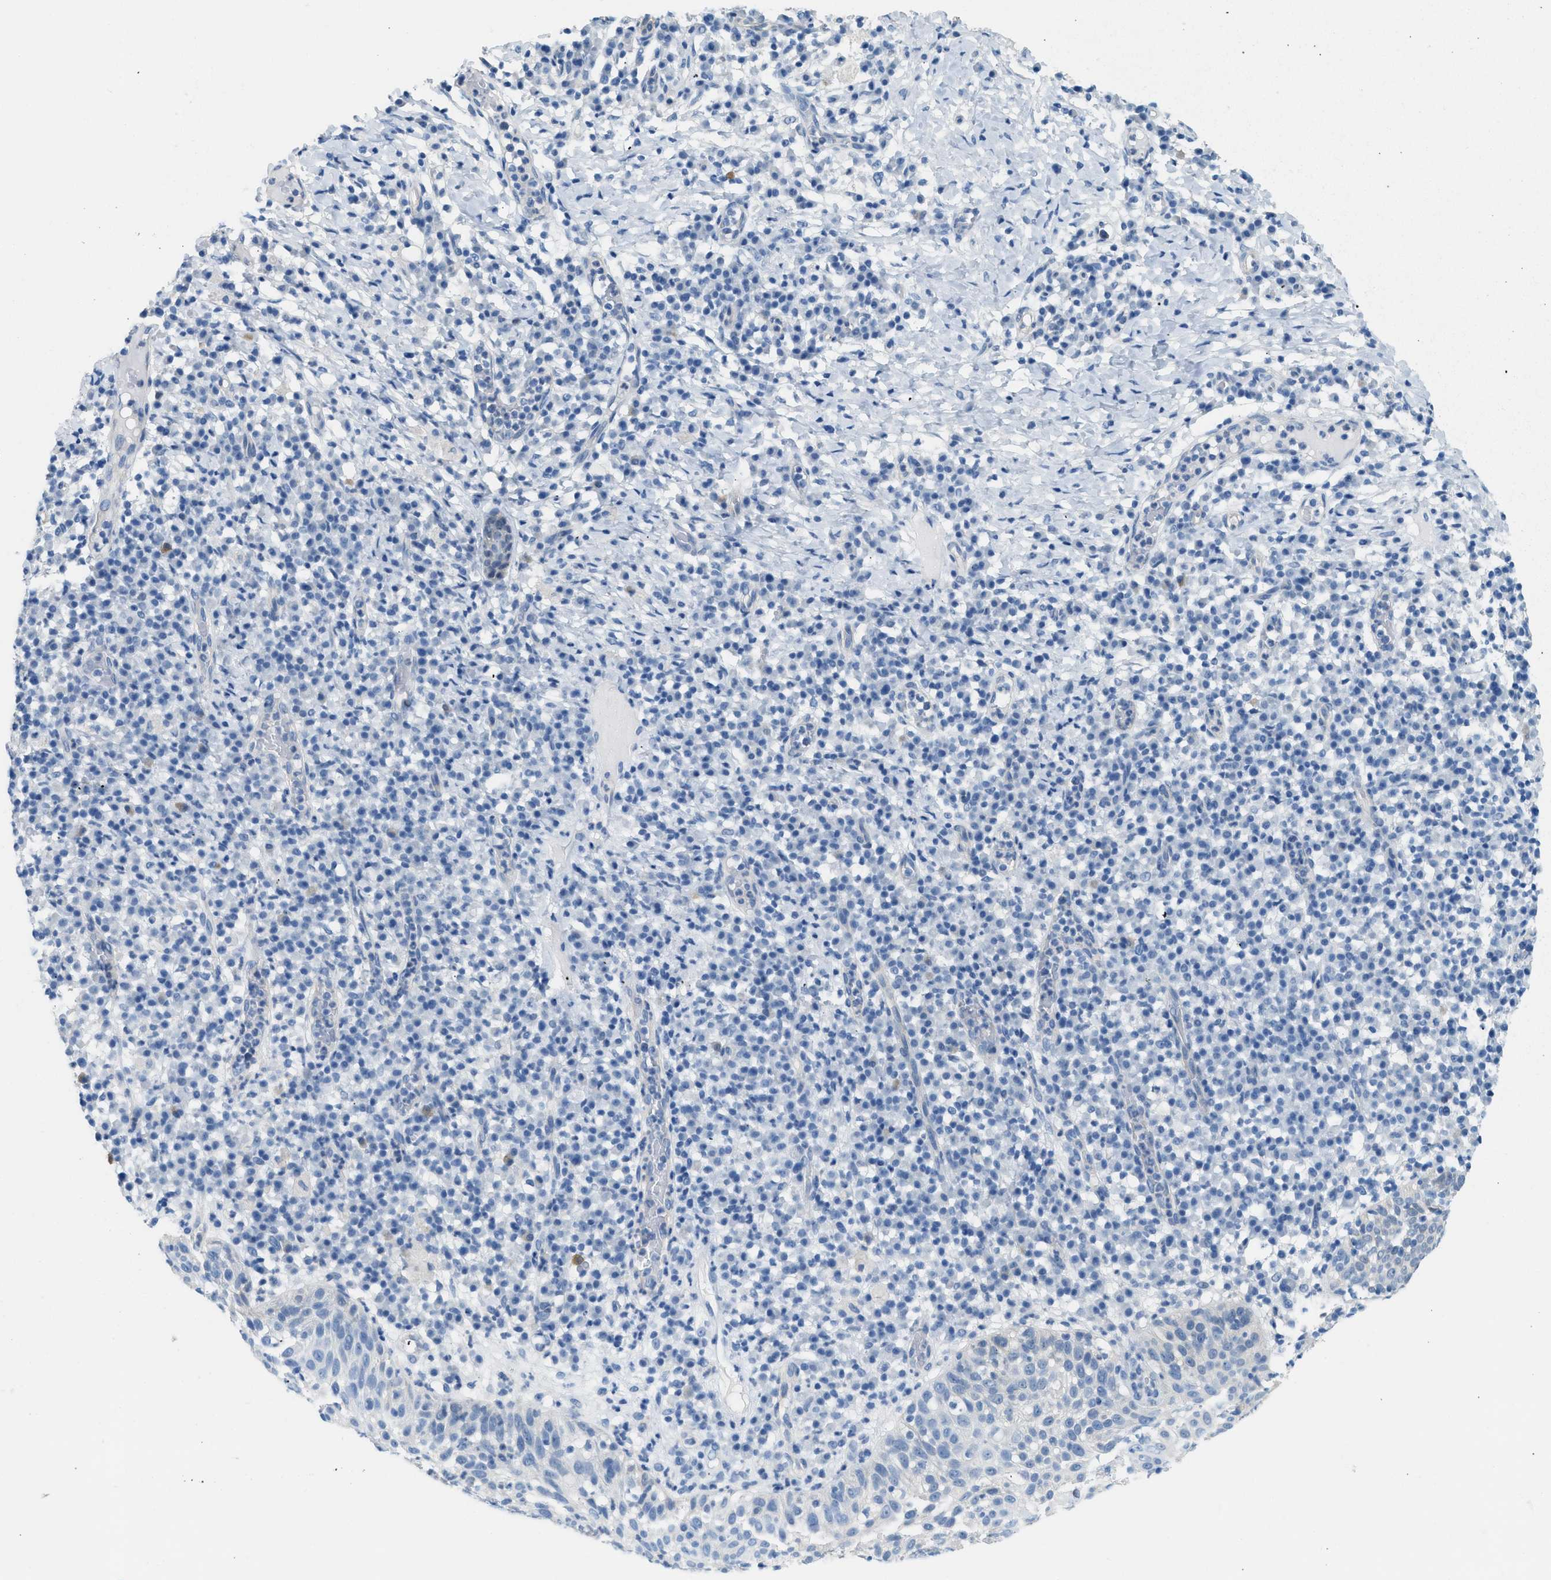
{"staining": {"intensity": "negative", "quantity": "none", "location": "none"}, "tissue": "skin cancer", "cell_type": "Tumor cells", "image_type": "cancer", "snomed": [{"axis": "morphology", "description": "Squamous cell carcinoma in situ, NOS"}, {"axis": "morphology", "description": "Squamous cell carcinoma, NOS"}, {"axis": "topography", "description": "Skin"}], "caption": "Tumor cells show no significant expression in skin squamous cell carcinoma.", "gene": "SPAM1", "patient": {"sex": "male", "age": 93}}